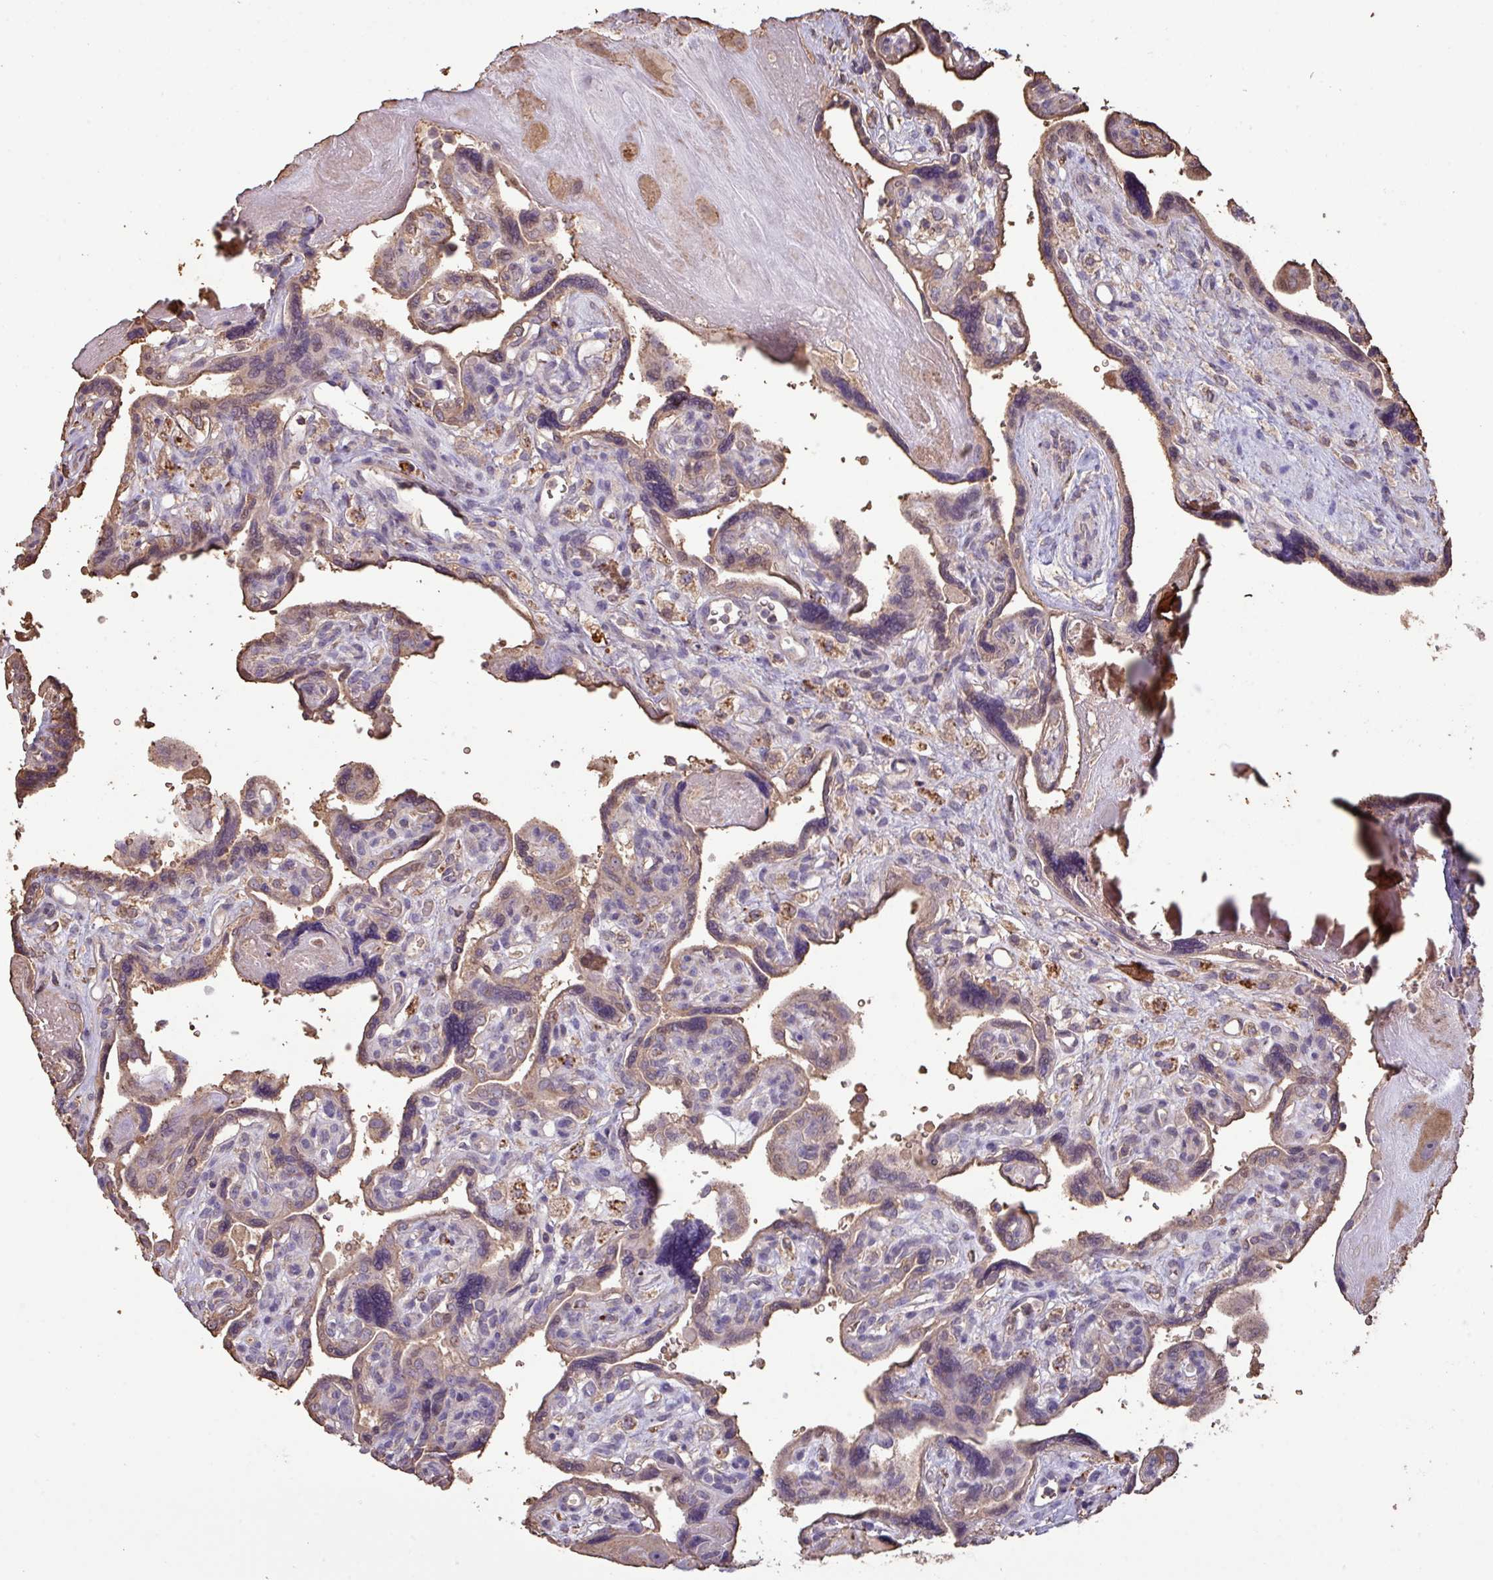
{"staining": {"intensity": "moderate", "quantity": ">75%", "location": "cytoplasmic/membranous"}, "tissue": "placenta", "cell_type": "Decidual cells", "image_type": "normal", "snomed": [{"axis": "morphology", "description": "Normal tissue, NOS"}, {"axis": "topography", "description": "Placenta"}], "caption": "Protein analysis of normal placenta displays moderate cytoplasmic/membranous positivity in about >75% of decidual cells.", "gene": "CAMK2A", "patient": {"sex": "female", "age": 39}}